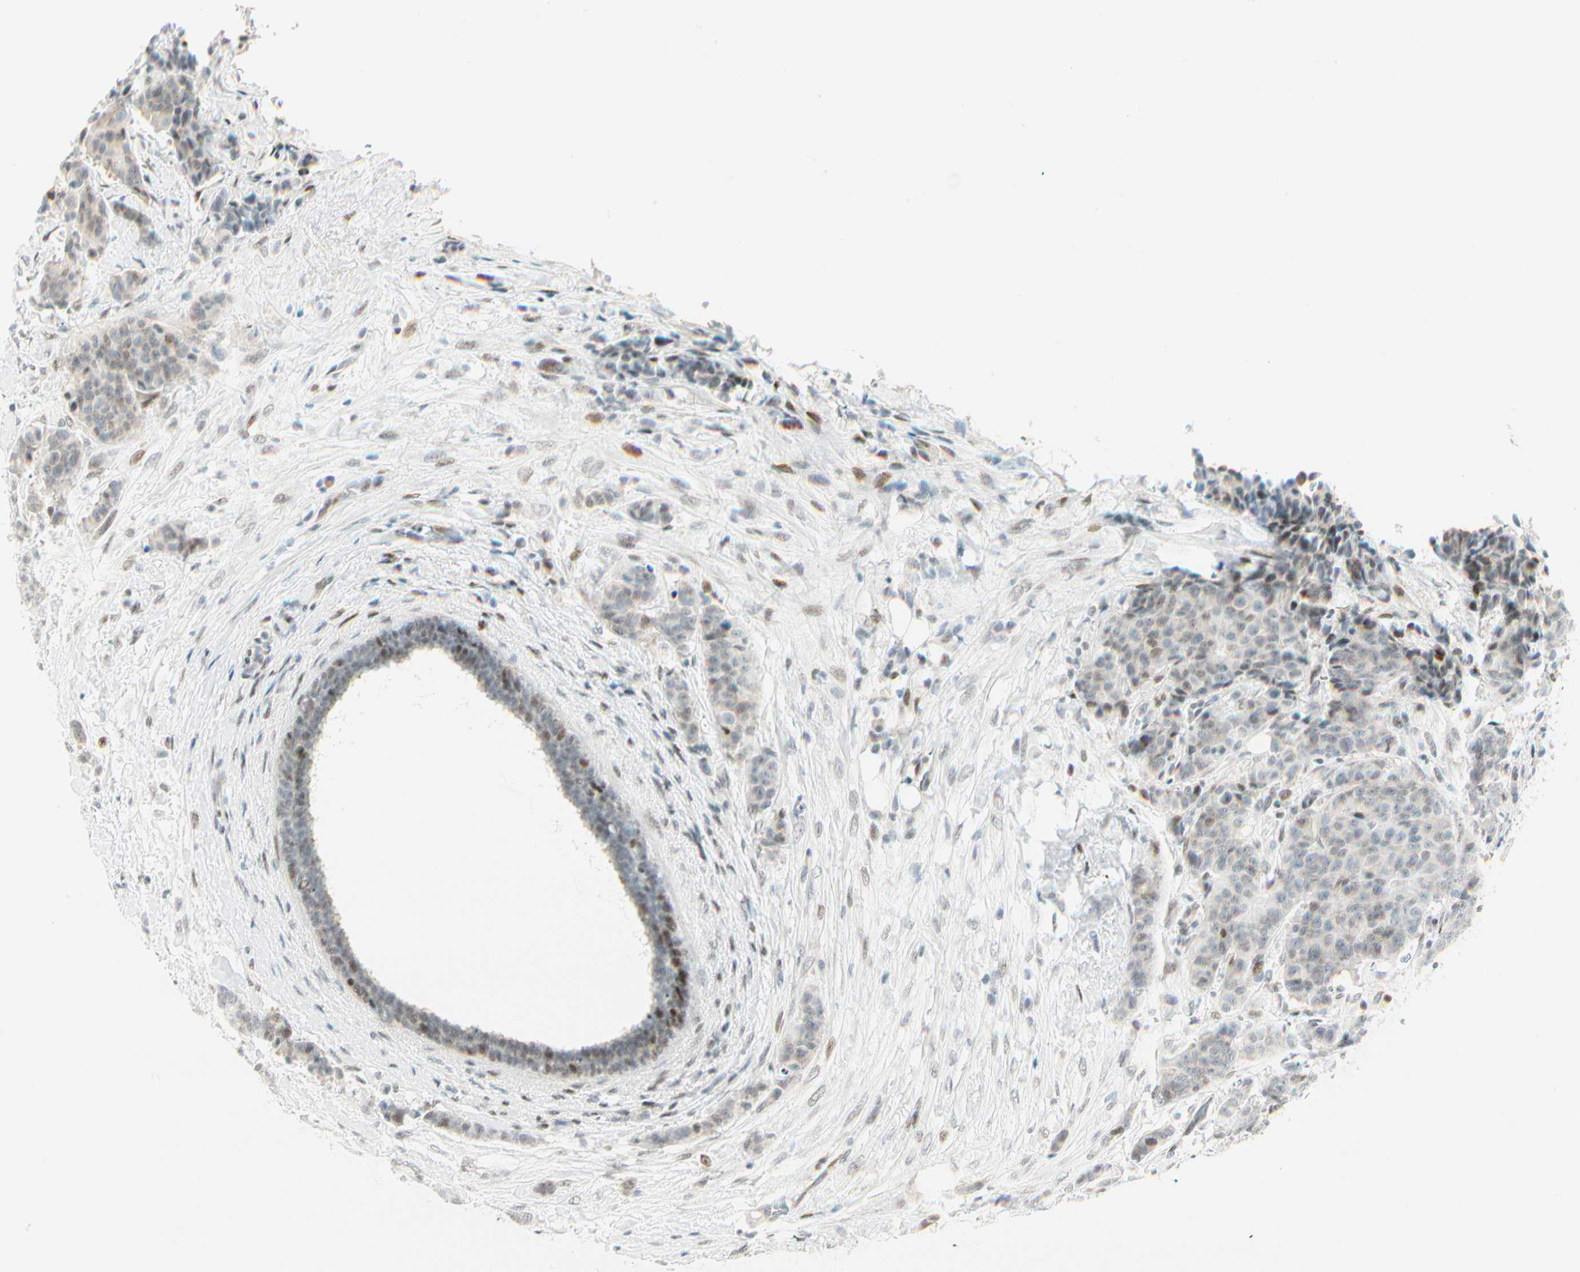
{"staining": {"intensity": "weak", "quantity": "<25%", "location": "nuclear"}, "tissue": "breast cancer", "cell_type": "Tumor cells", "image_type": "cancer", "snomed": [{"axis": "morphology", "description": "Duct carcinoma"}, {"axis": "topography", "description": "Breast"}], "caption": "Breast cancer (infiltrating ductal carcinoma) was stained to show a protein in brown. There is no significant expression in tumor cells. (Immunohistochemistry, brightfield microscopy, high magnification).", "gene": "PKNOX1", "patient": {"sex": "female", "age": 40}}